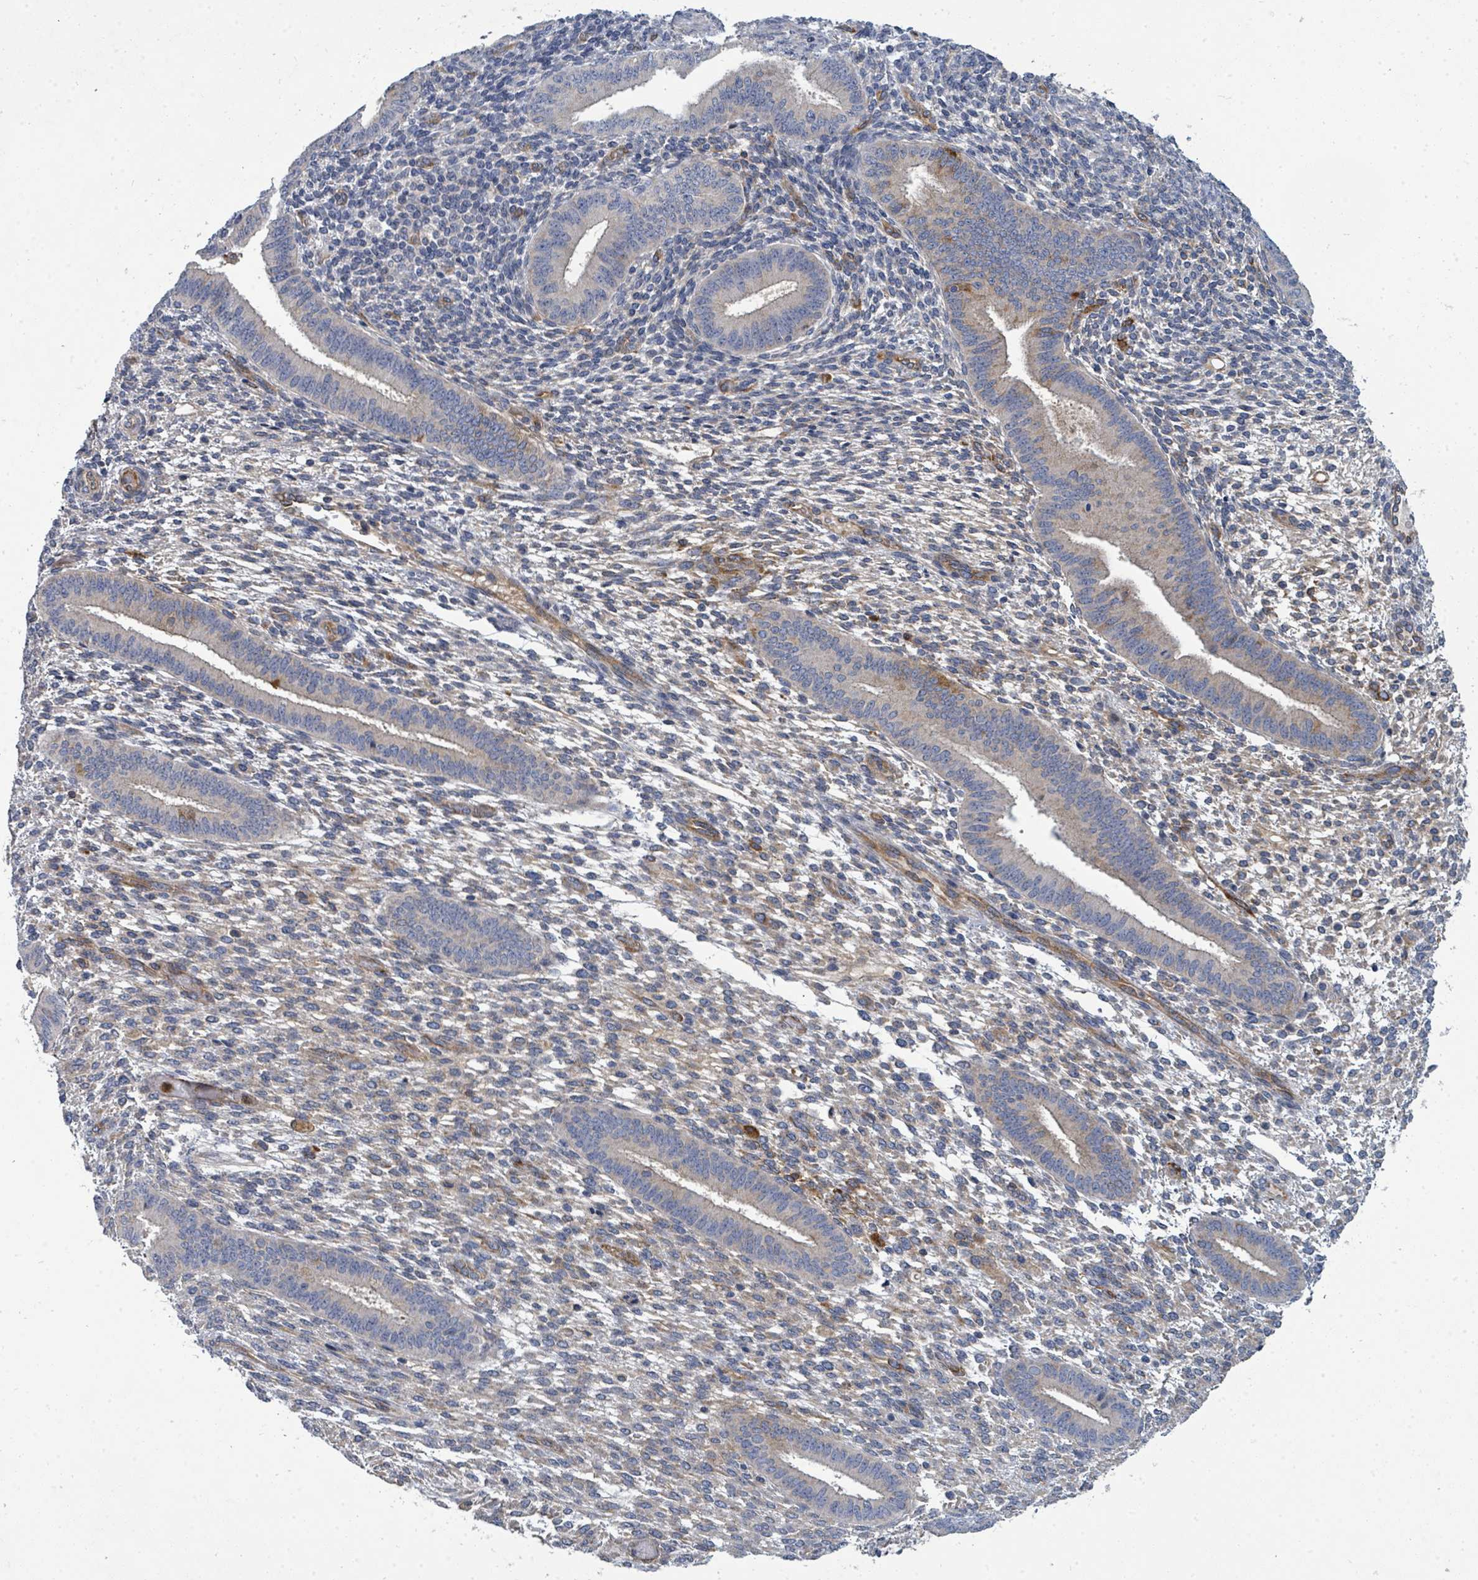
{"staining": {"intensity": "negative", "quantity": "none", "location": "none"}, "tissue": "endometrium", "cell_type": "Cells in endometrial stroma", "image_type": "normal", "snomed": [{"axis": "morphology", "description": "Normal tissue, NOS"}, {"axis": "topography", "description": "Endometrium"}], "caption": "This is an IHC photomicrograph of normal human endometrium. There is no staining in cells in endometrial stroma.", "gene": "IFIT1", "patient": {"sex": "female", "age": 36}}